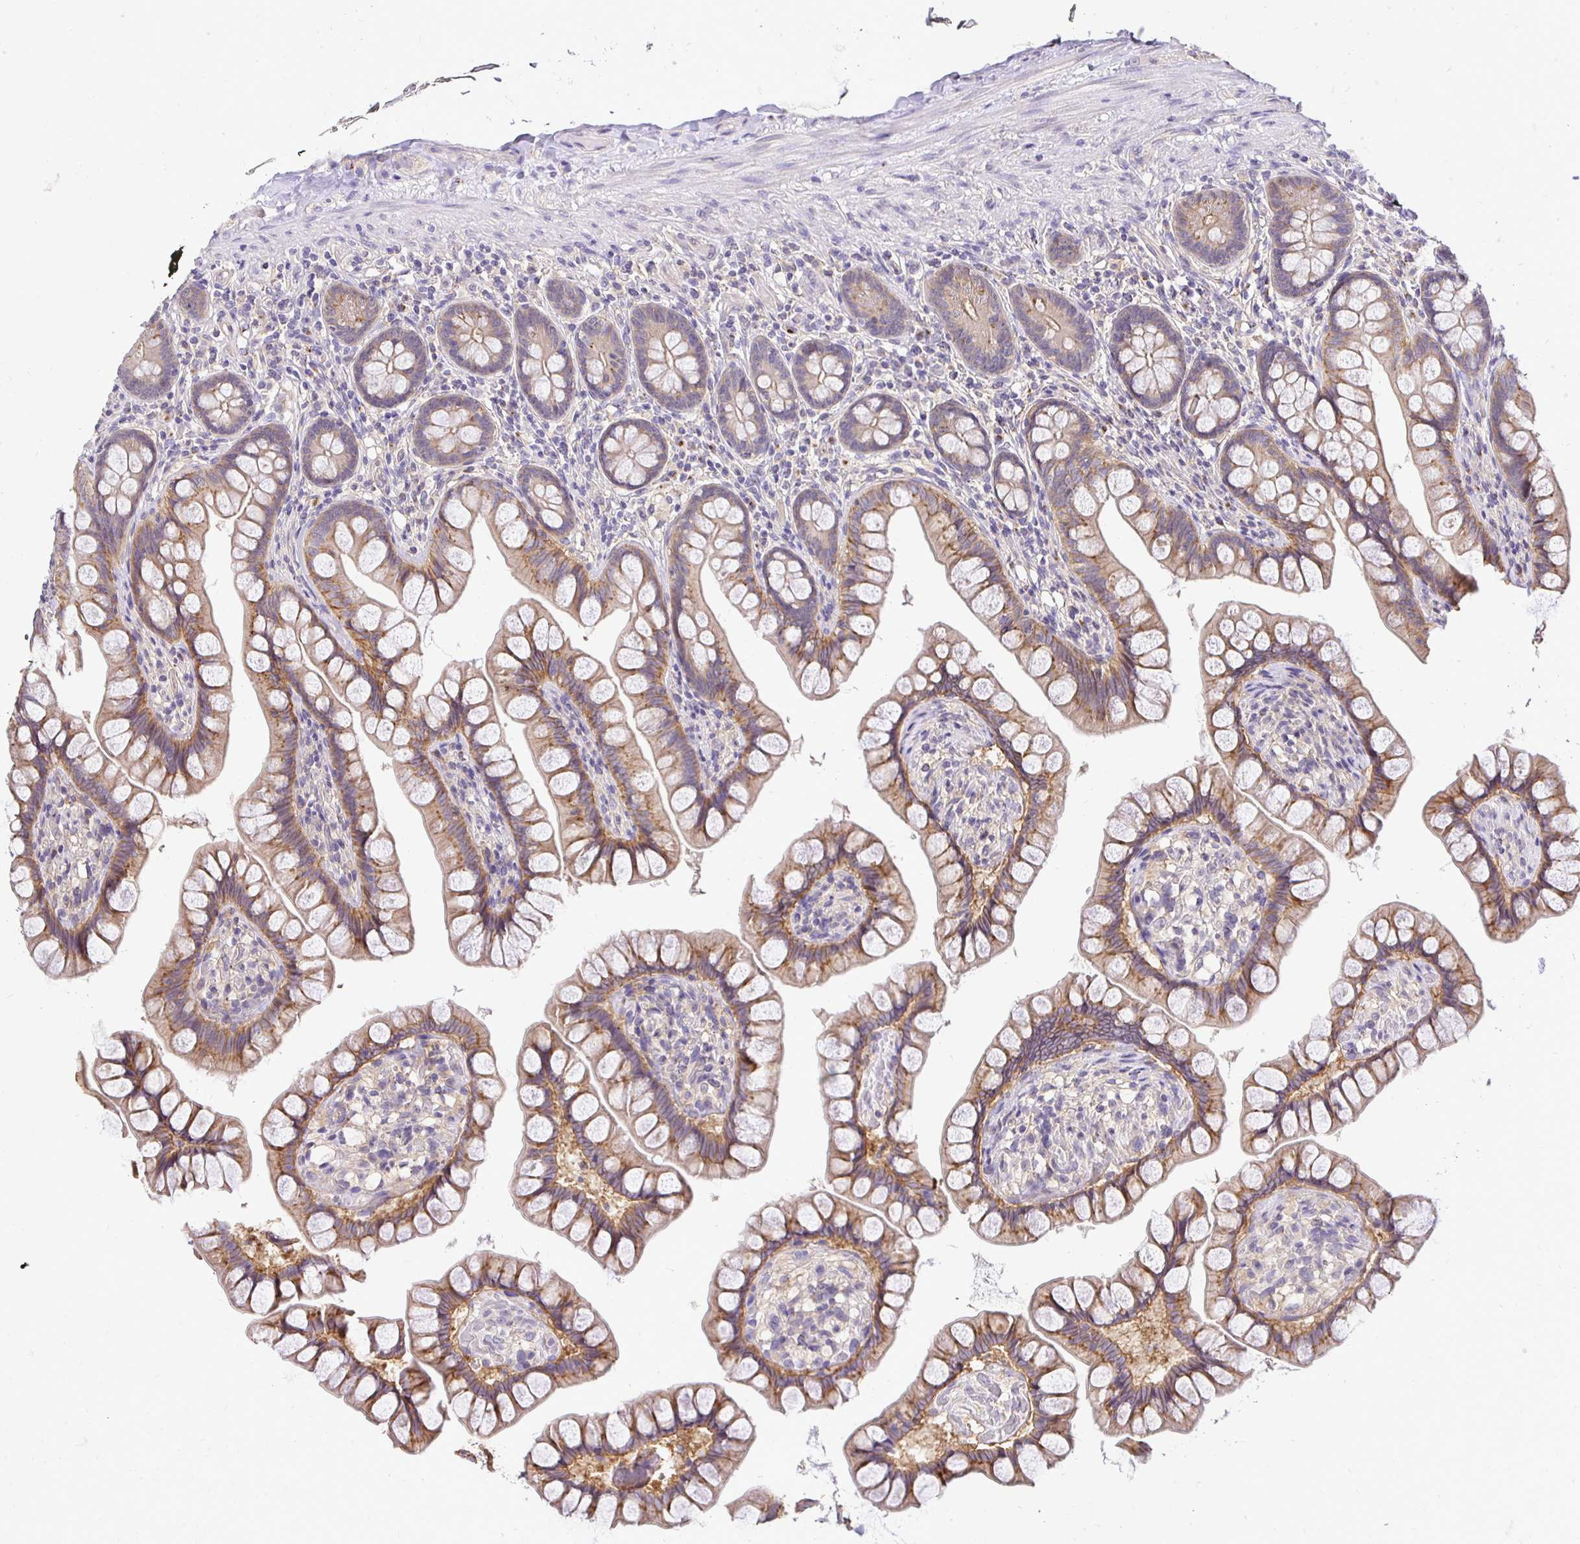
{"staining": {"intensity": "moderate", "quantity": "25%-75%", "location": "cytoplasmic/membranous"}, "tissue": "small intestine", "cell_type": "Glandular cells", "image_type": "normal", "snomed": [{"axis": "morphology", "description": "Normal tissue, NOS"}, {"axis": "topography", "description": "Small intestine"}], "caption": "DAB (3,3'-diaminobenzidine) immunohistochemical staining of normal small intestine displays moderate cytoplasmic/membranous protein positivity in approximately 25%-75% of glandular cells.", "gene": "SLC9A1", "patient": {"sex": "male", "age": 70}}